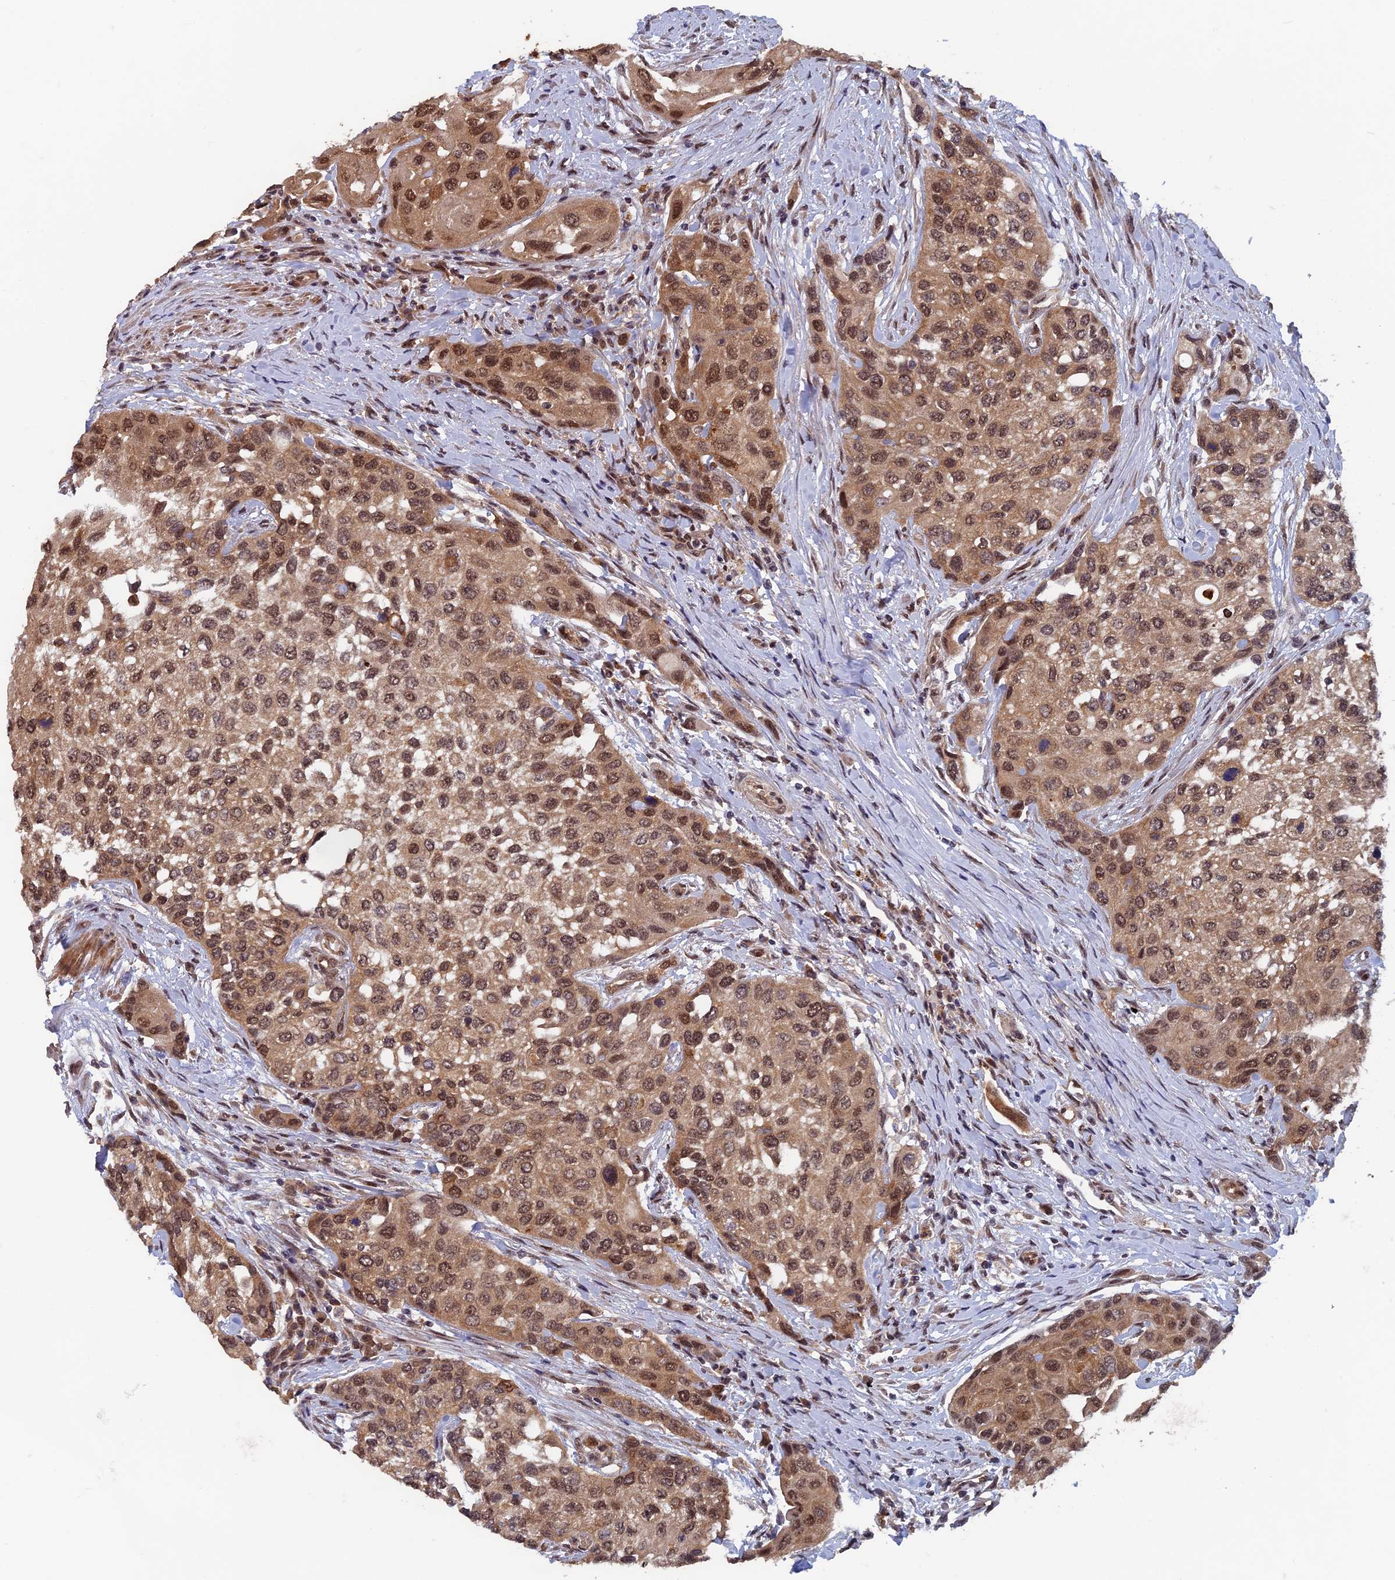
{"staining": {"intensity": "moderate", "quantity": ">75%", "location": "cytoplasmic/membranous,nuclear"}, "tissue": "urothelial cancer", "cell_type": "Tumor cells", "image_type": "cancer", "snomed": [{"axis": "morphology", "description": "Normal tissue, NOS"}, {"axis": "morphology", "description": "Urothelial carcinoma, High grade"}, {"axis": "topography", "description": "Vascular tissue"}, {"axis": "topography", "description": "Urinary bladder"}], "caption": "Human urothelial cancer stained for a protein (brown) displays moderate cytoplasmic/membranous and nuclear positive staining in approximately >75% of tumor cells.", "gene": "FAM53C", "patient": {"sex": "female", "age": 56}}